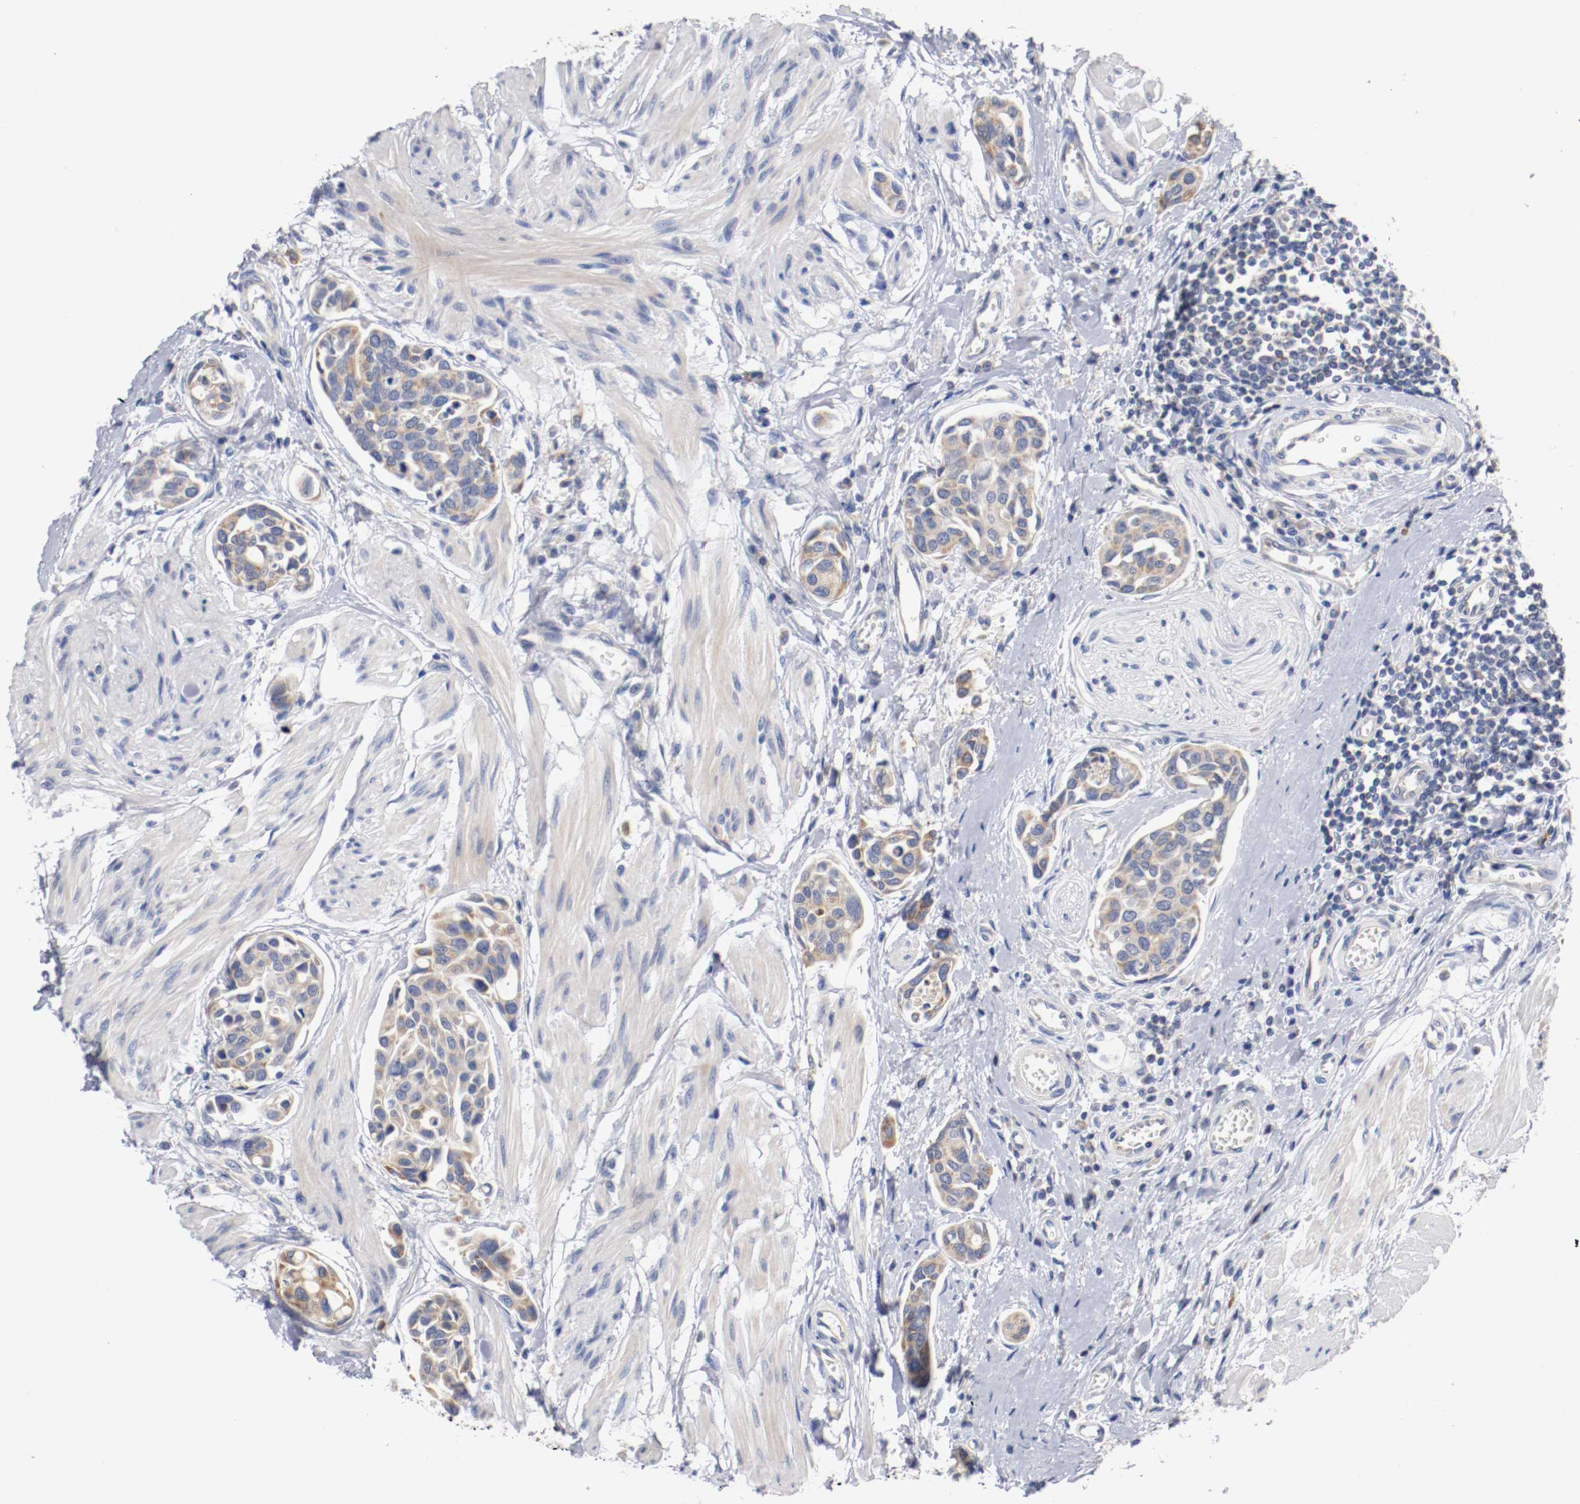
{"staining": {"intensity": "weak", "quantity": "<25%", "location": "cytoplasmic/membranous"}, "tissue": "urothelial cancer", "cell_type": "Tumor cells", "image_type": "cancer", "snomed": [{"axis": "morphology", "description": "Urothelial carcinoma, High grade"}, {"axis": "topography", "description": "Urinary bladder"}], "caption": "Immunohistochemistry of human high-grade urothelial carcinoma displays no positivity in tumor cells. (Brightfield microscopy of DAB (3,3'-diaminobenzidine) immunohistochemistry at high magnification).", "gene": "PCSK6", "patient": {"sex": "male", "age": 78}}